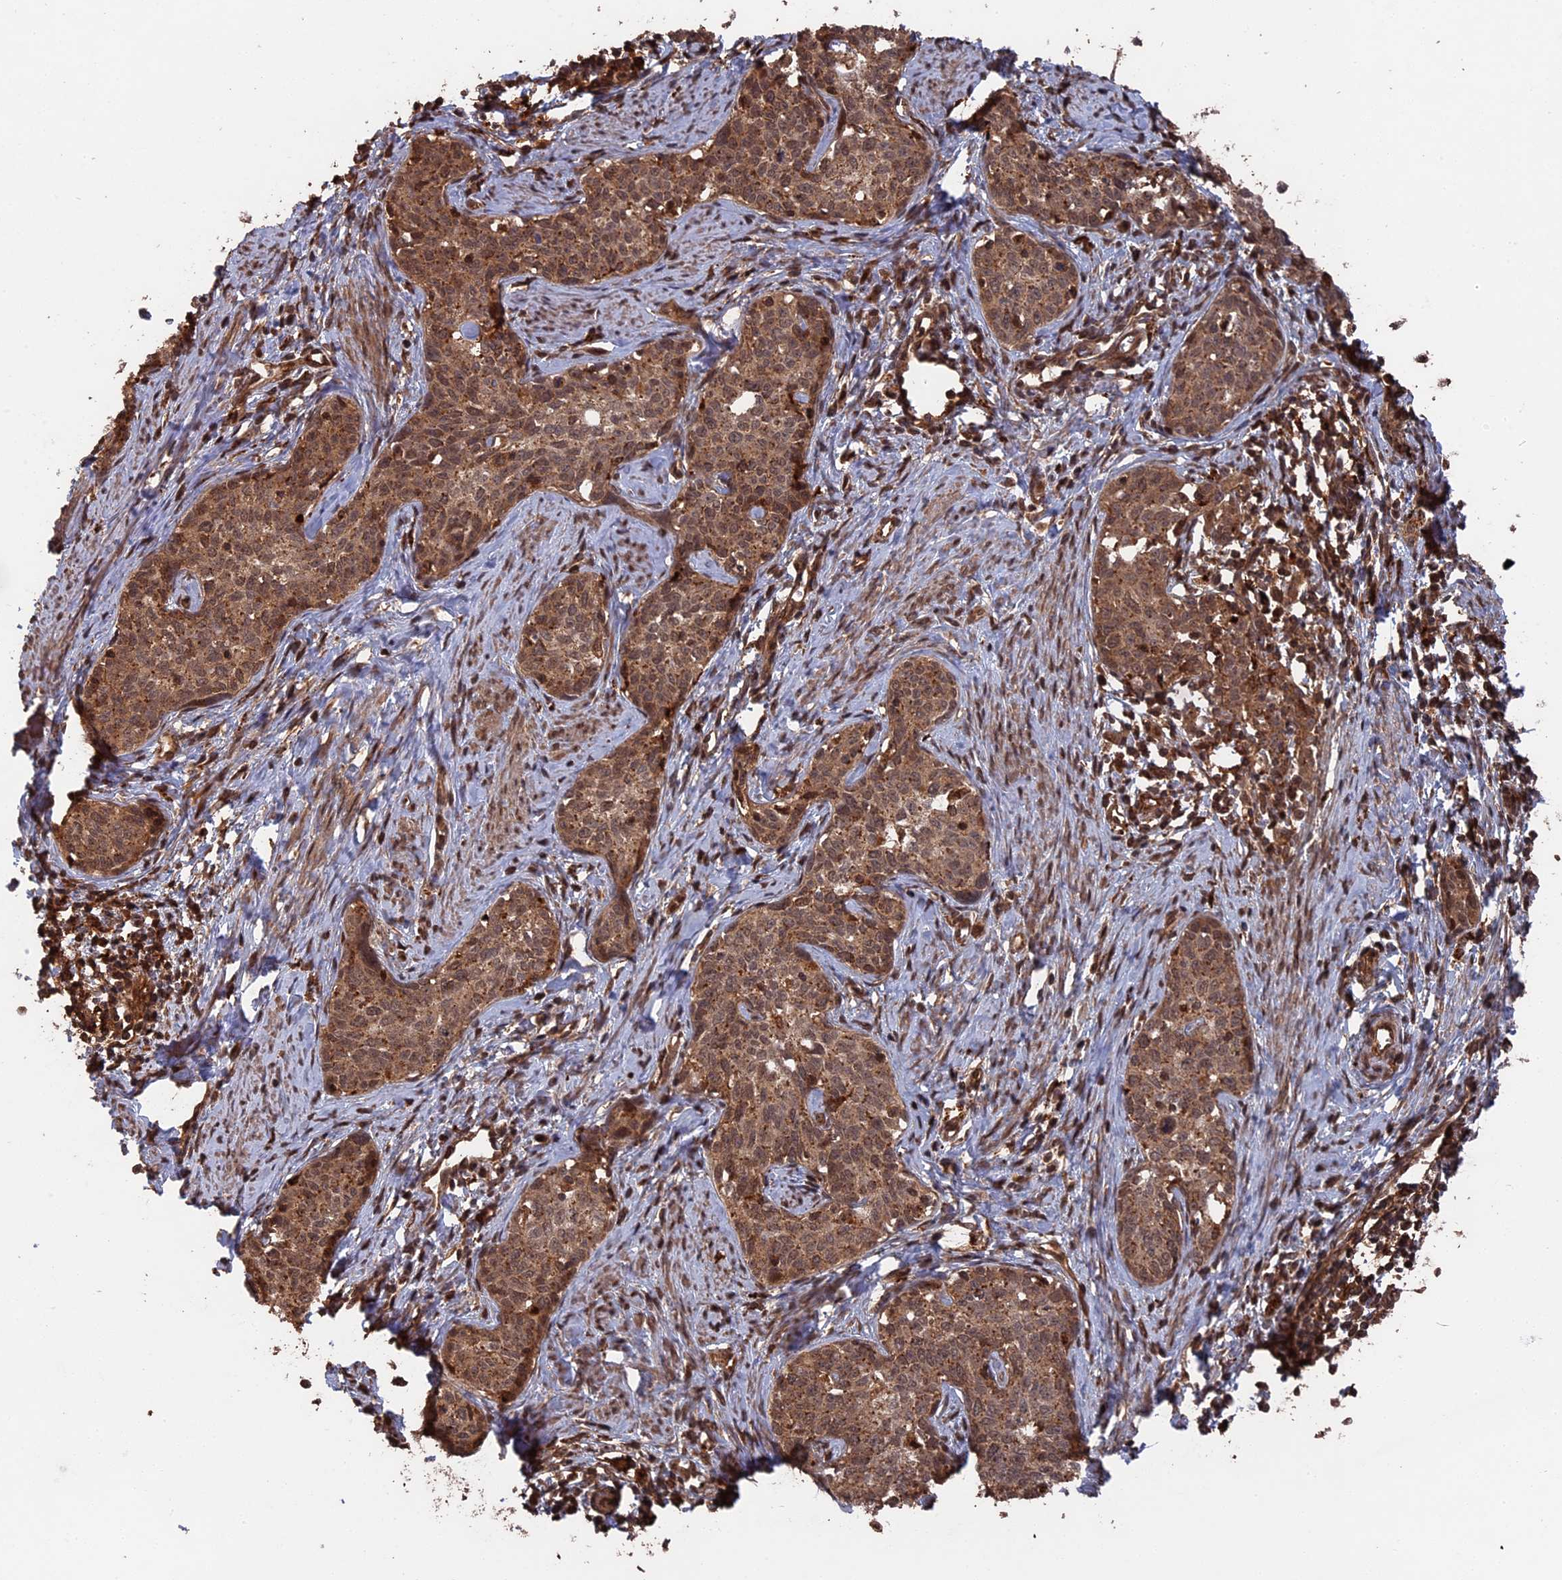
{"staining": {"intensity": "moderate", "quantity": ">75%", "location": "cytoplasmic/membranous,nuclear"}, "tissue": "cervical cancer", "cell_type": "Tumor cells", "image_type": "cancer", "snomed": [{"axis": "morphology", "description": "Squamous cell carcinoma, NOS"}, {"axis": "topography", "description": "Cervix"}], "caption": "Protein positivity by immunohistochemistry (IHC) shows moderate cytoplasmic/membranous and nuclear positivity in about >75% of tumor cells in cervical cancer.", "gene": "TELO2", "patient": {"sex": "female", "age": 52}}